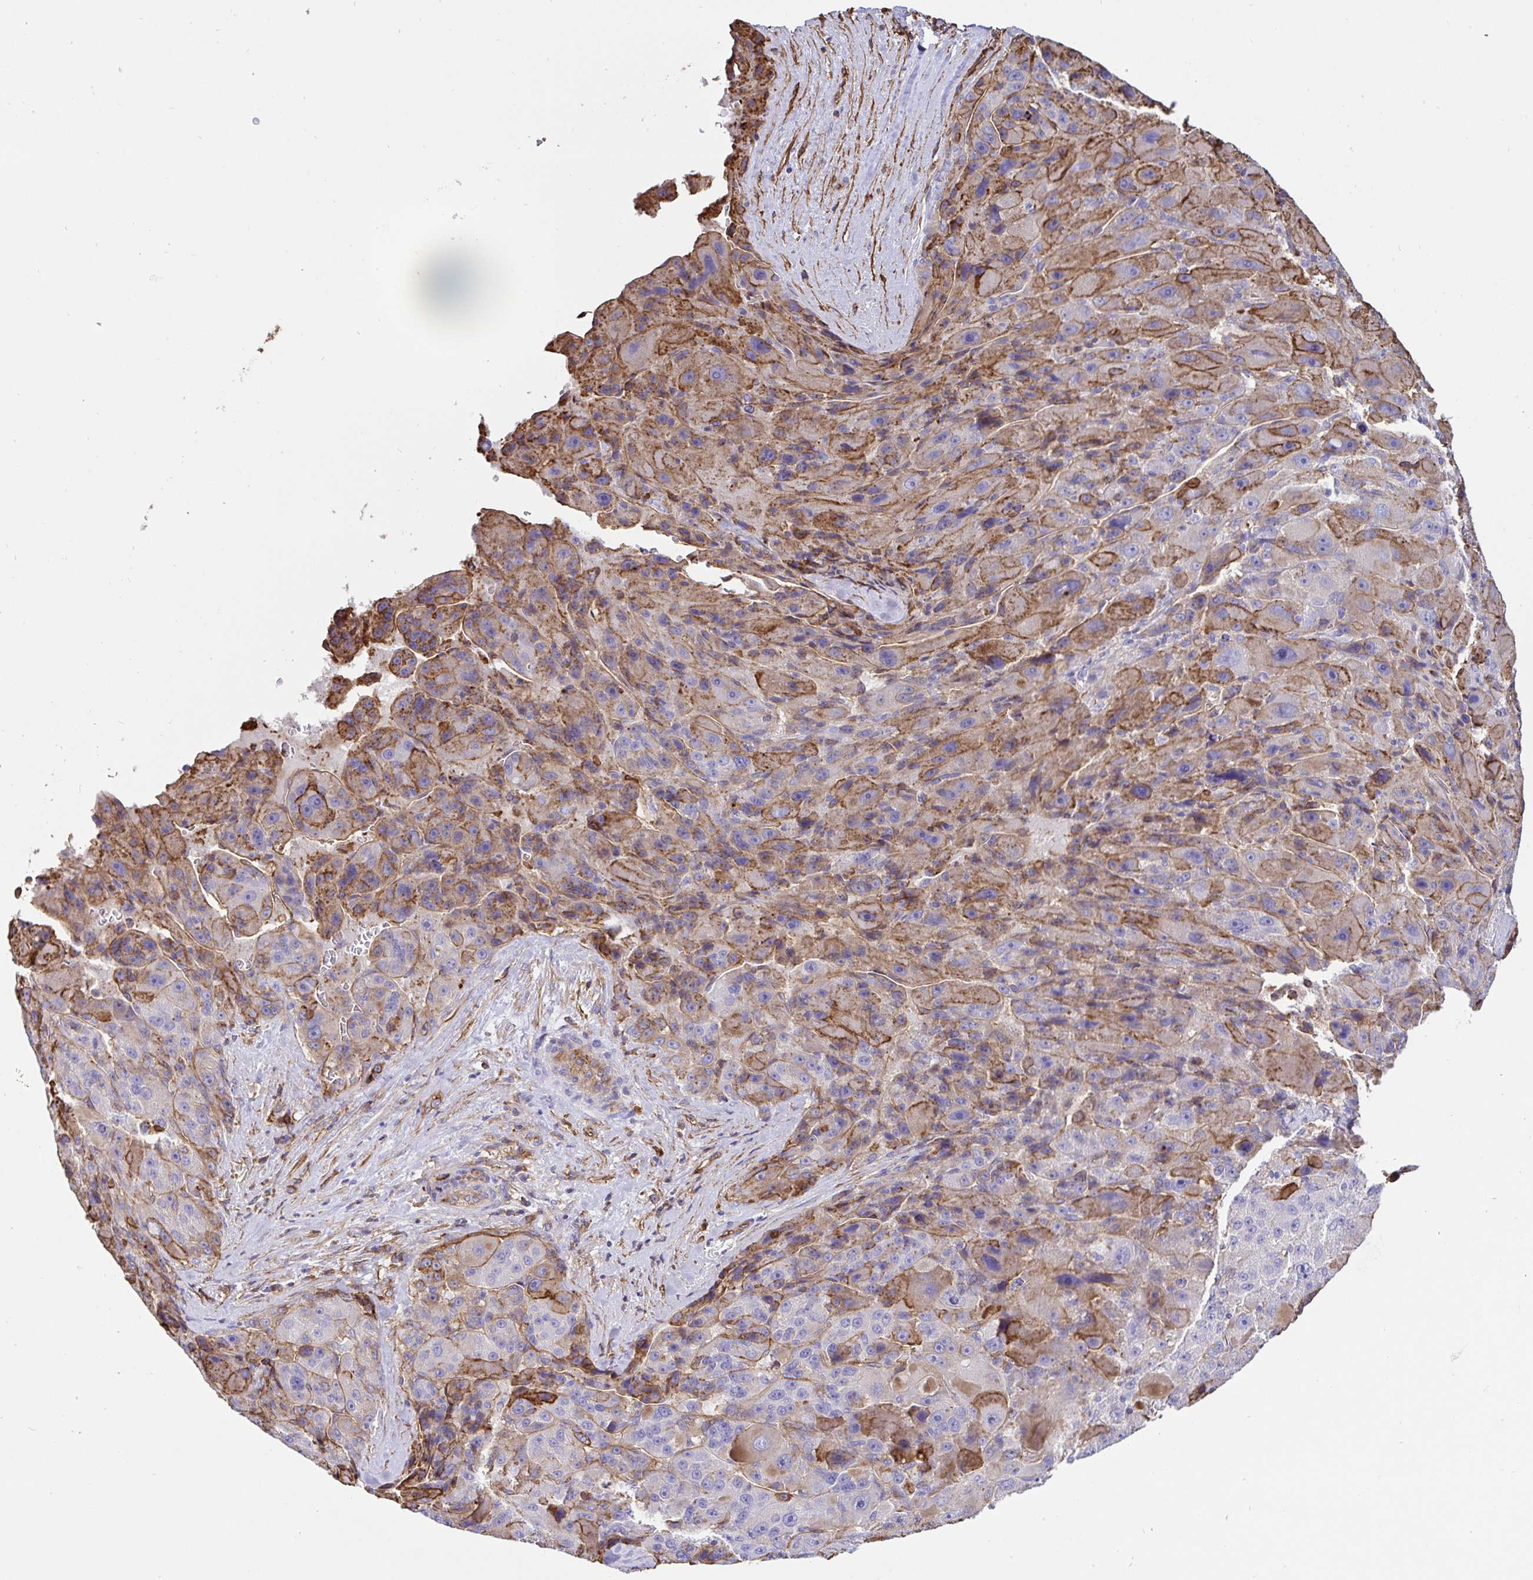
{"staining": {"intensity": "moderate", "quantity": "<25%", "location": "cytoplasmic/membranous"}, "tissue": "liver cancer", "cell_type": "Tumor cells", "image_type": "cancer", "snomed": [{"axis": "morphology", "description": "Carcinoma, Hepatocellular, NOS"}, {"axis": "topography", "description": "Liver"}], "caption": "Tumor cells reveal low levels of moderate cytoplasmic/membranous staining in approximately <25% of cells in liver hepatocellular carcinoma.", "gene": "ANXA2", "patient": {"sex": "male", "age": 76}}